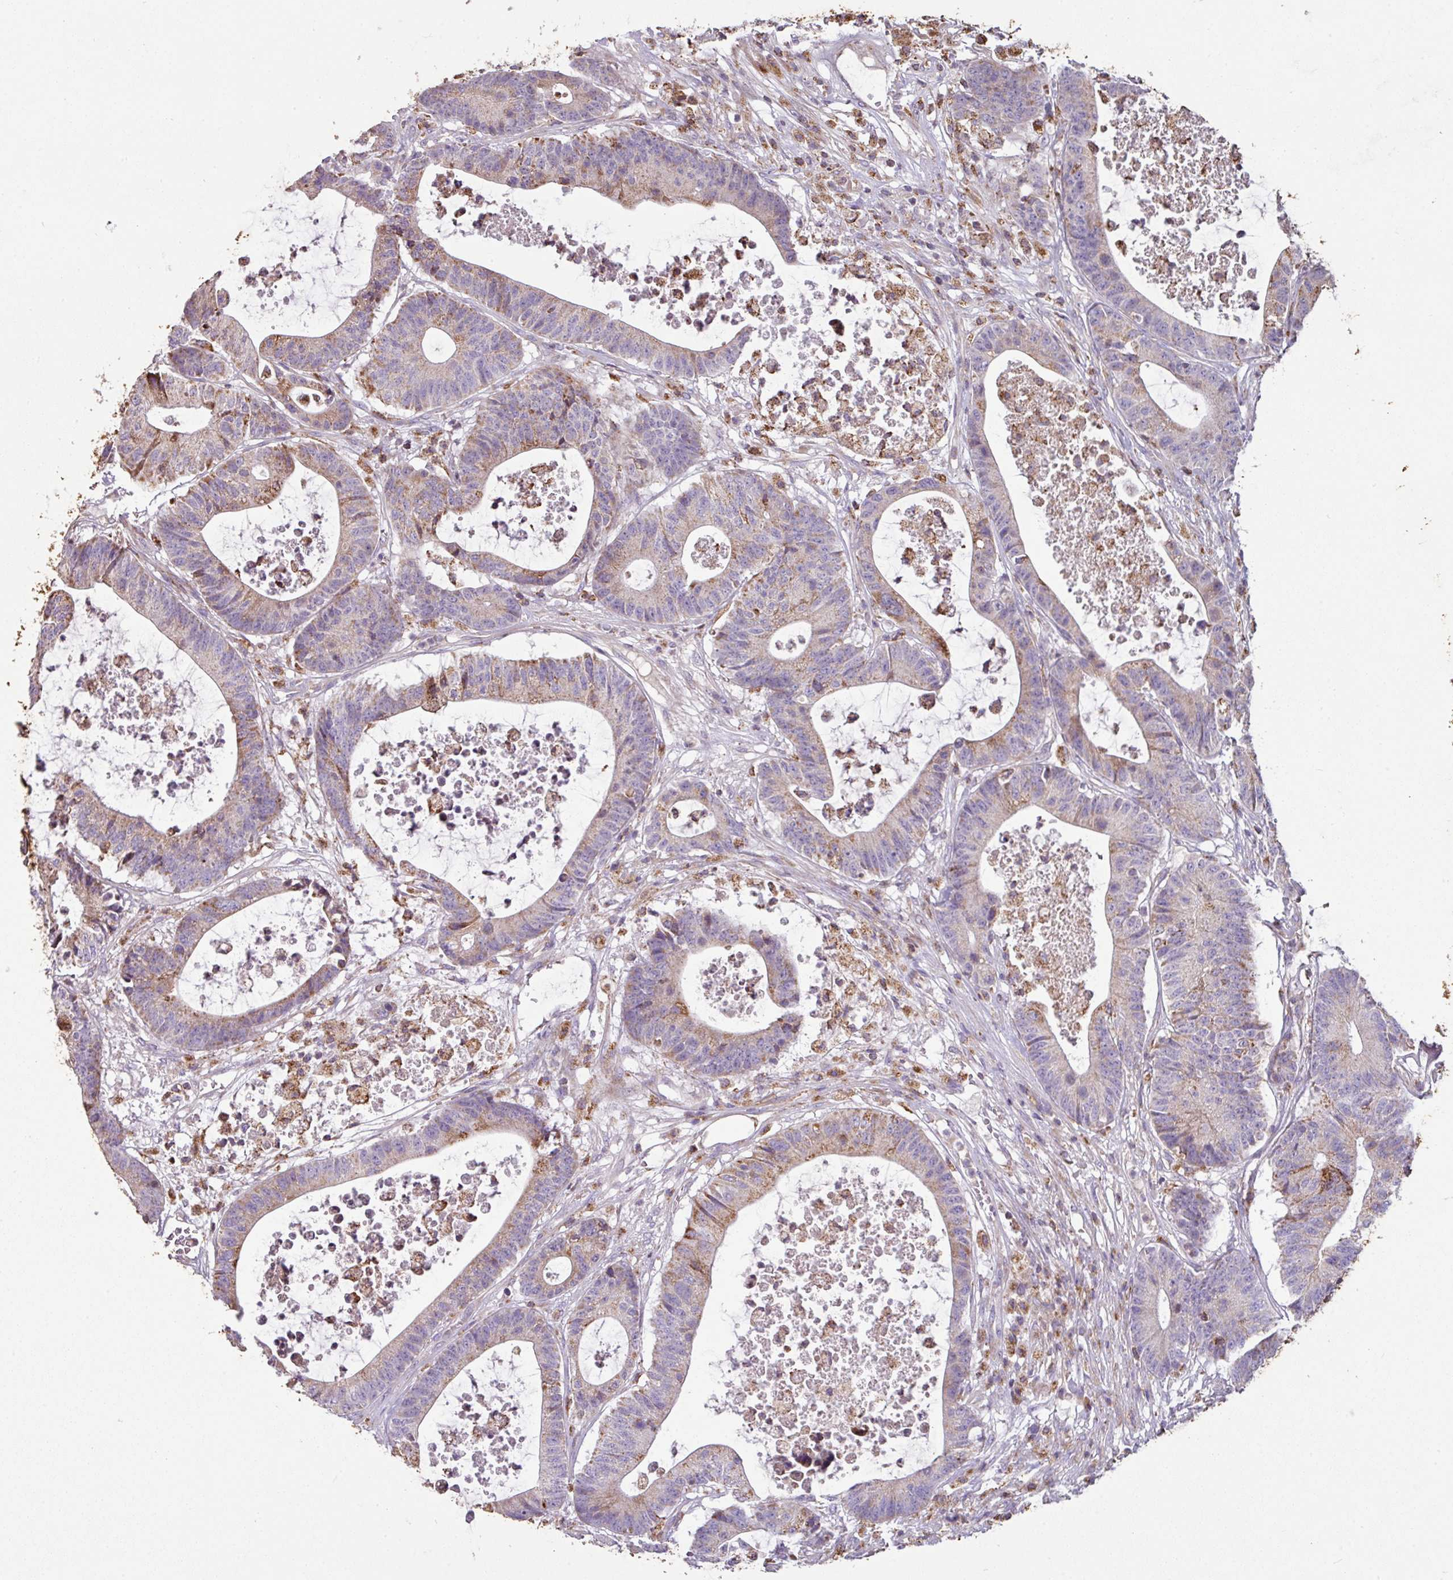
{"staining": {"intensity": "weak", "quantity": "25%-75%", "location": "cytoplasmic/membranous"}, "tissue": "colorectal cancer", "cell_type": "Tumor cells", "image_type": "cancer", "snomed": [{"axis": "morphology", "description": "Adenocarcinoma, NOS"}, {"axis": "topography", "description": "Colon"}], "caption": "DAB (3,3'-diaminobenzidine) immunohistochemical staining of colorectal cancer (adenocarcinoma) demonstrates weak cytoplasmic/membranous protein staining in about 25%-75% of tumor cells. Immunohistochemistry (ihc) stains the protein of interest in brown and the nuclei are stained blue.", "gene": "SQOR", "patient": {"sex": "female", "age": 84}}